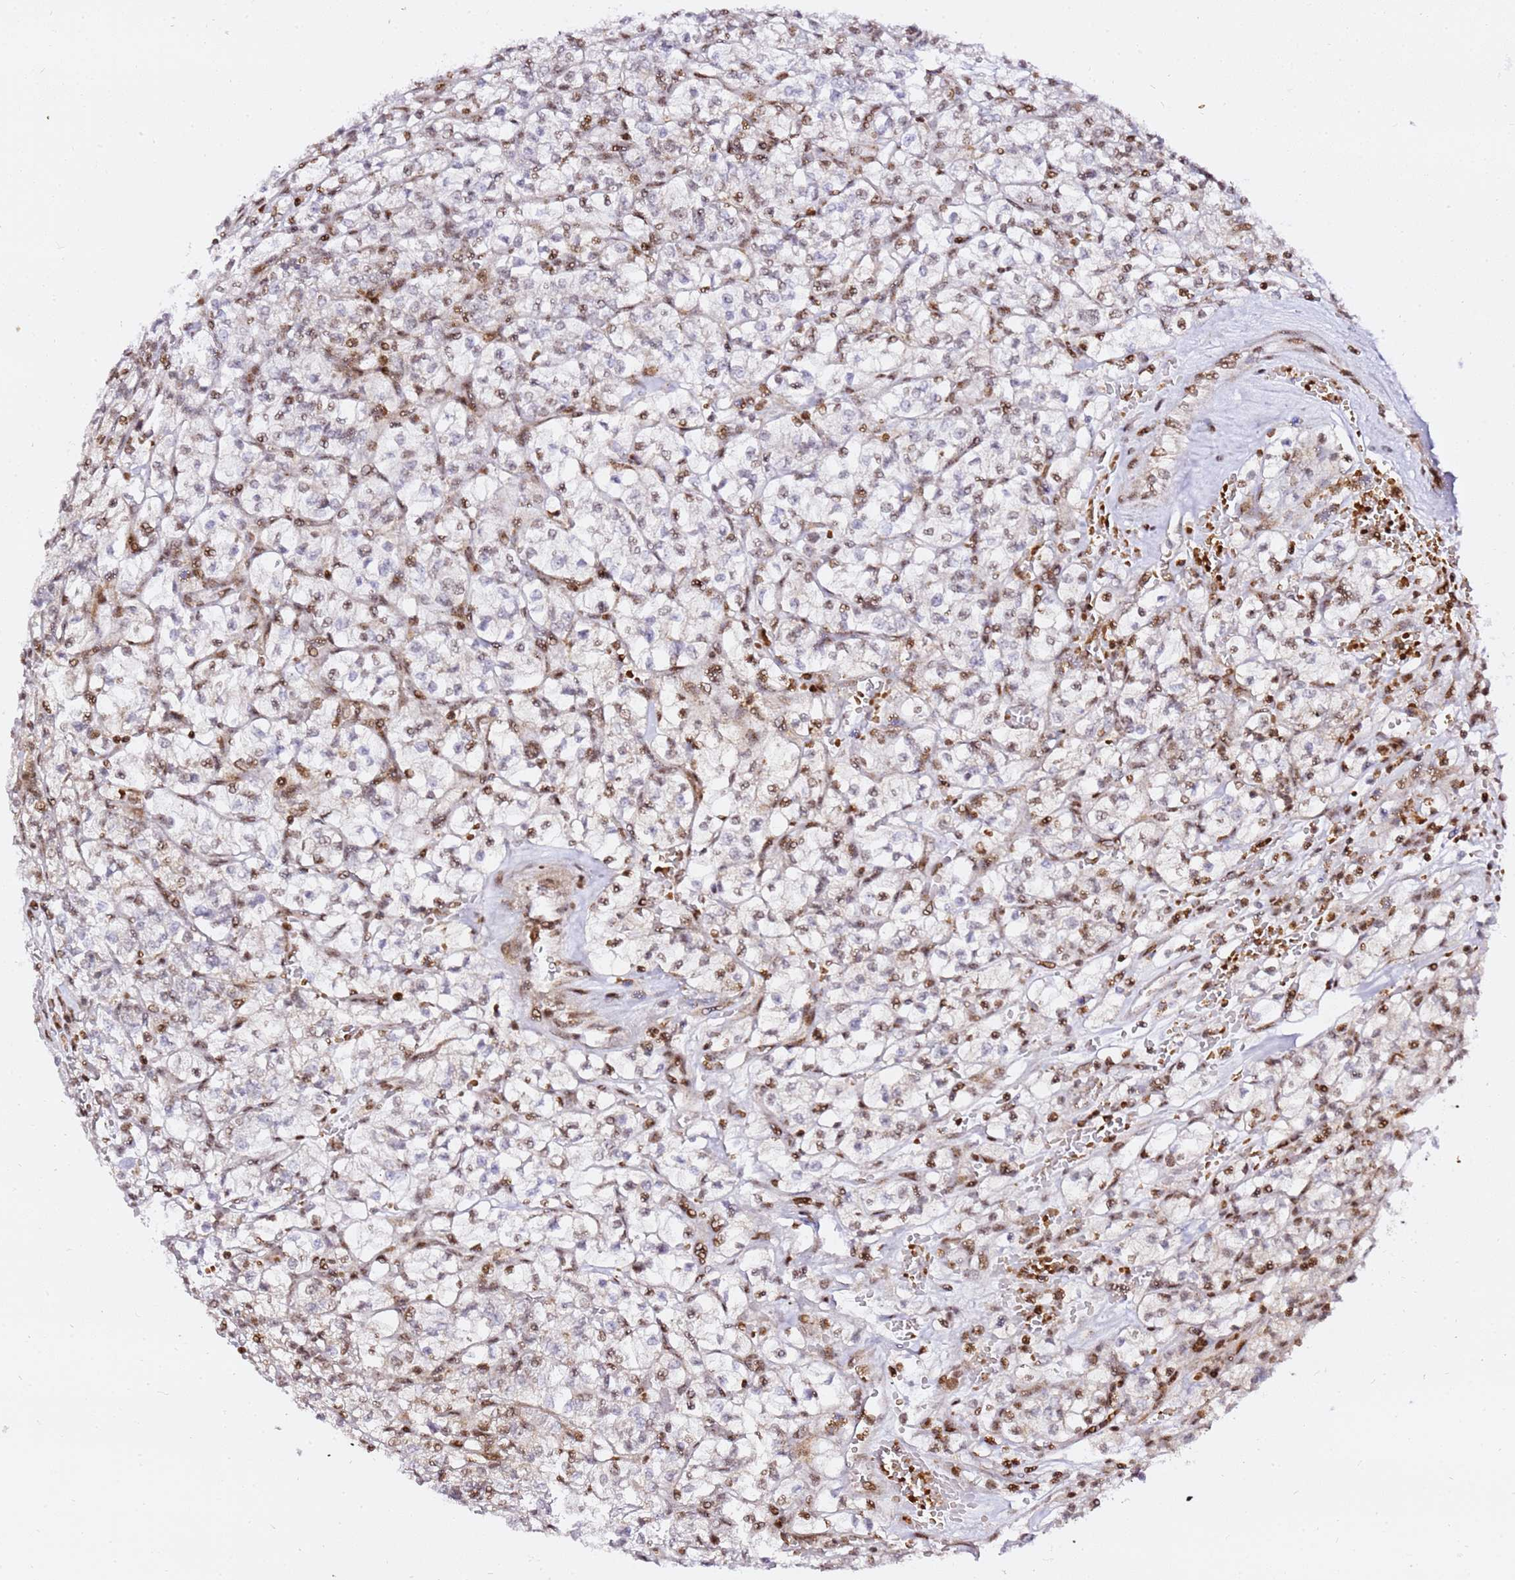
{"staining": {"intensity": "moderate", "quantity": "<25%", "location": "nuclear"}, "tissue": "renal cancer", "cell_type": "Tumor cells", "image_type": "cancer", "snomed": [{"axis": "morphology", "description": "Adenocarcinoma, NOS"}, {"axis": "topography", "description": "Kidney"}], "caption": "Renal adenocarcinoma stained with a protein marker displays moderate staining in tumor cells.", "gene": "GBP2", "patient": {"sex": "female", "age": 64}}